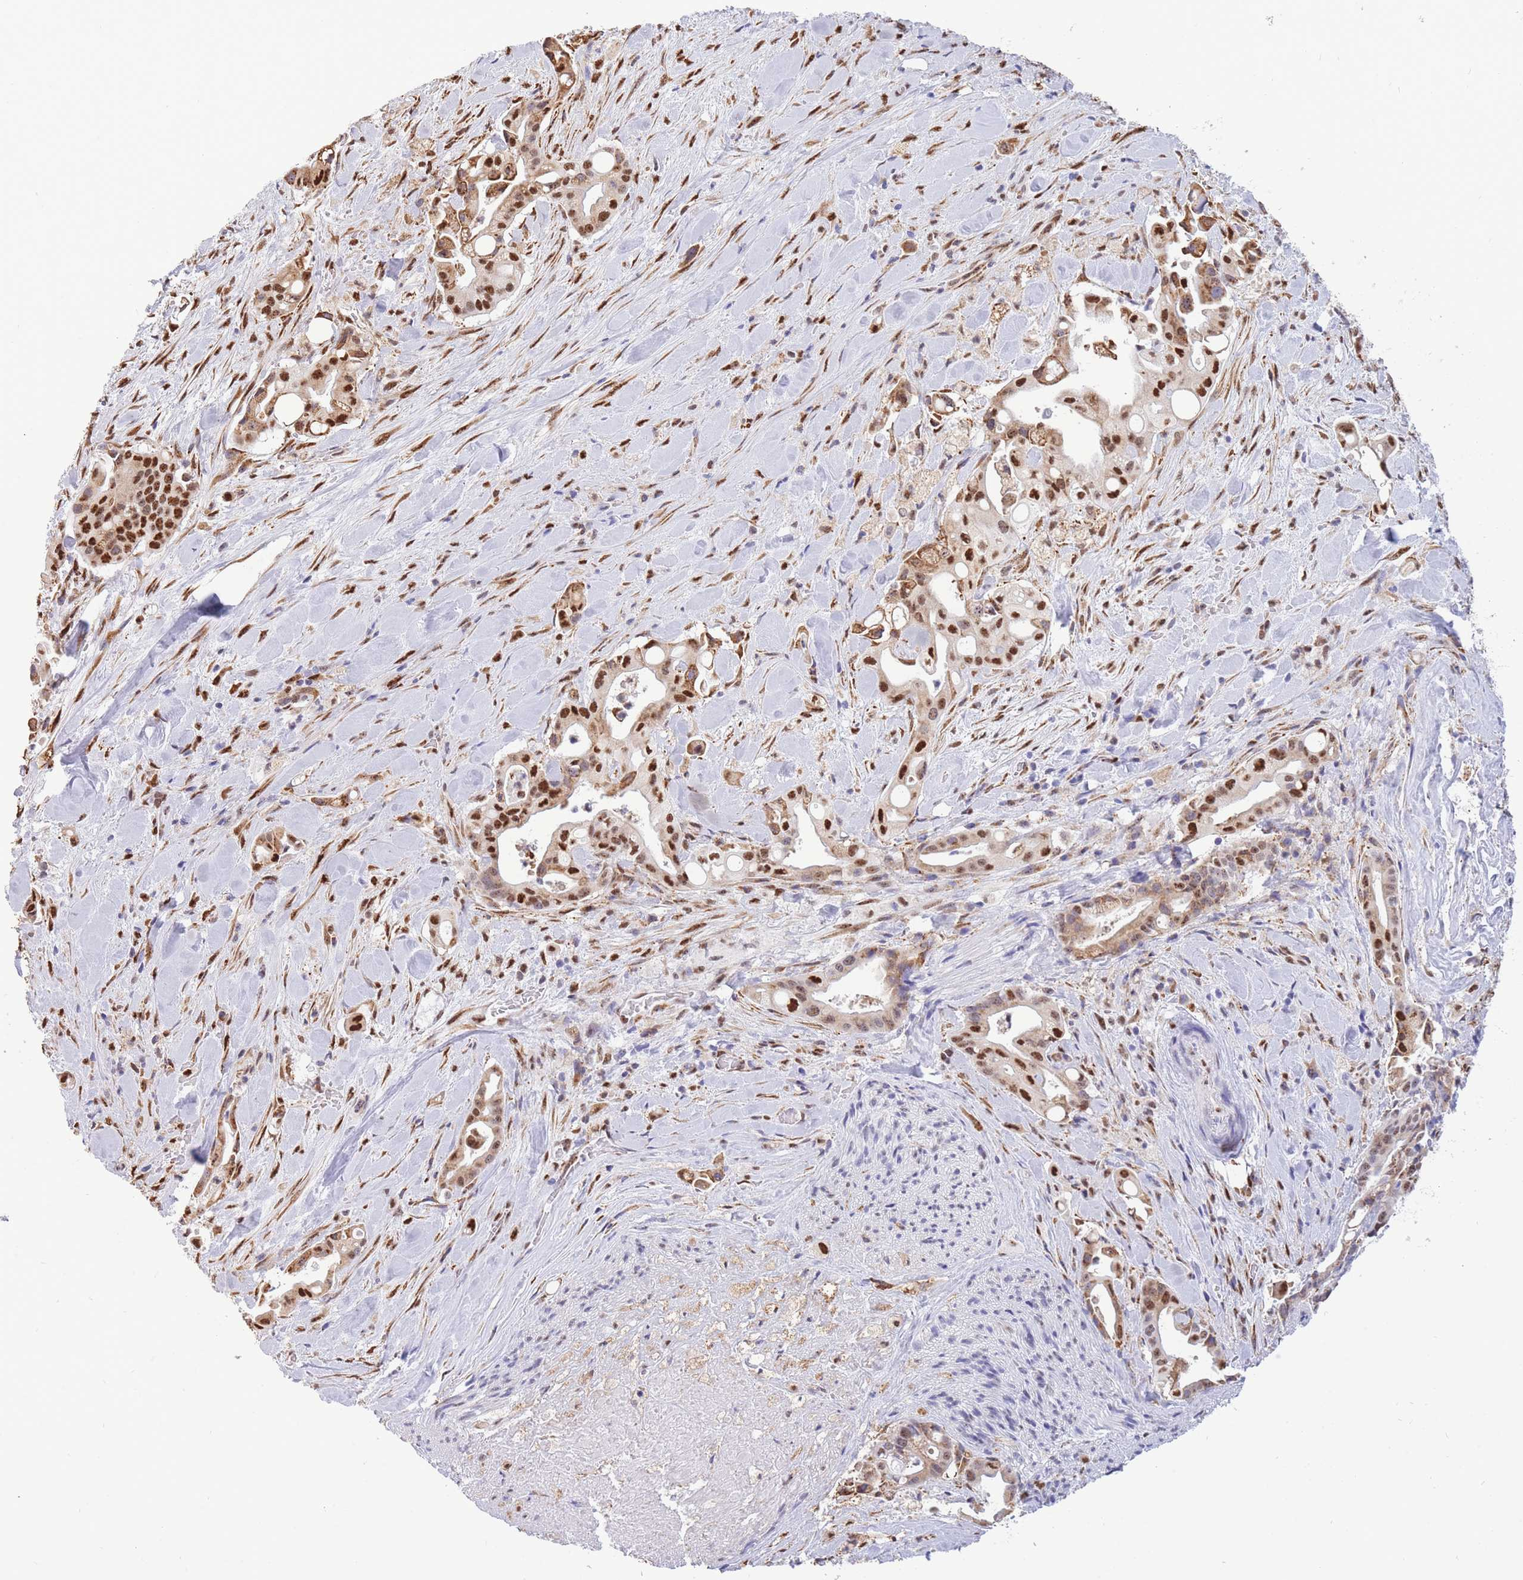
{"staining": {"intensity": "strong", "quantity": ">75%", "location": "nuclear"}, "tissue": "liver cancer", "cell_type": "Tumor cells", "image_type": "cancer", "snomed": [{"axis": "morphology", "description": "Cholangiocarcinoma"}, {"axis": "topography", "description": "Liver"}], "caption": "Immunohistochemical staining of liver cancer (cholangiocarcinoma) reveals strong nuclear protein staining in about >75% of tumor cells.", "gene": "FAM153A", "patient": {"sex": "female", "age": 68}}